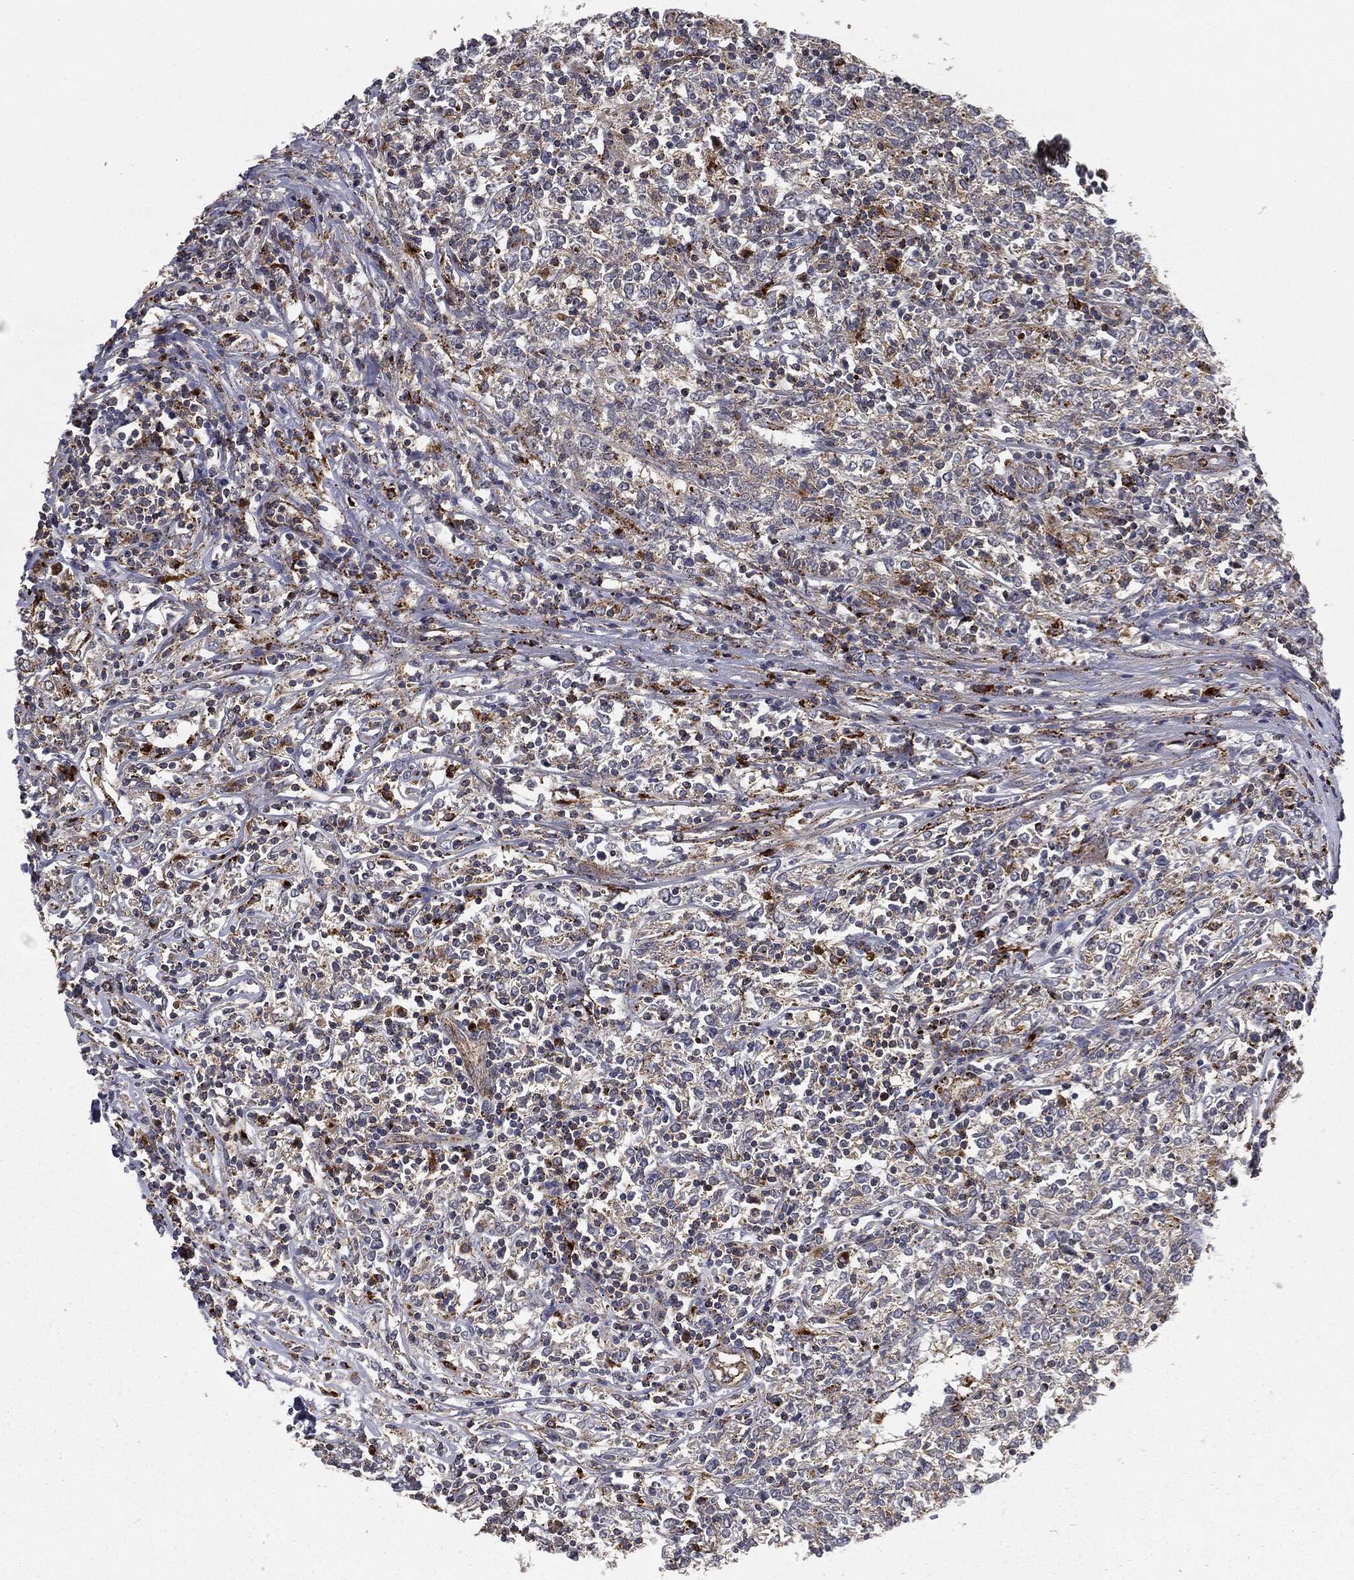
{"staining": {"intensity": "negative", "quantity": "none", "location": "none"}, "tissue": "lymphoma", "cell_type": "Tumor cells", "image_type": "cancer", "snomed": [{"axis": "morphology", "description": "Malignant lymphoma, non-Hodgkin's type, High grade"}, {"axis": "topography", "description": "Lymph node"}], "caption": "IHC photomicrograph of lymphoma stained for a protein (brown), which reveals no expression in tumor cells.", "gene": "CTSA", "patient": {"sex": "female", "age": 84}}